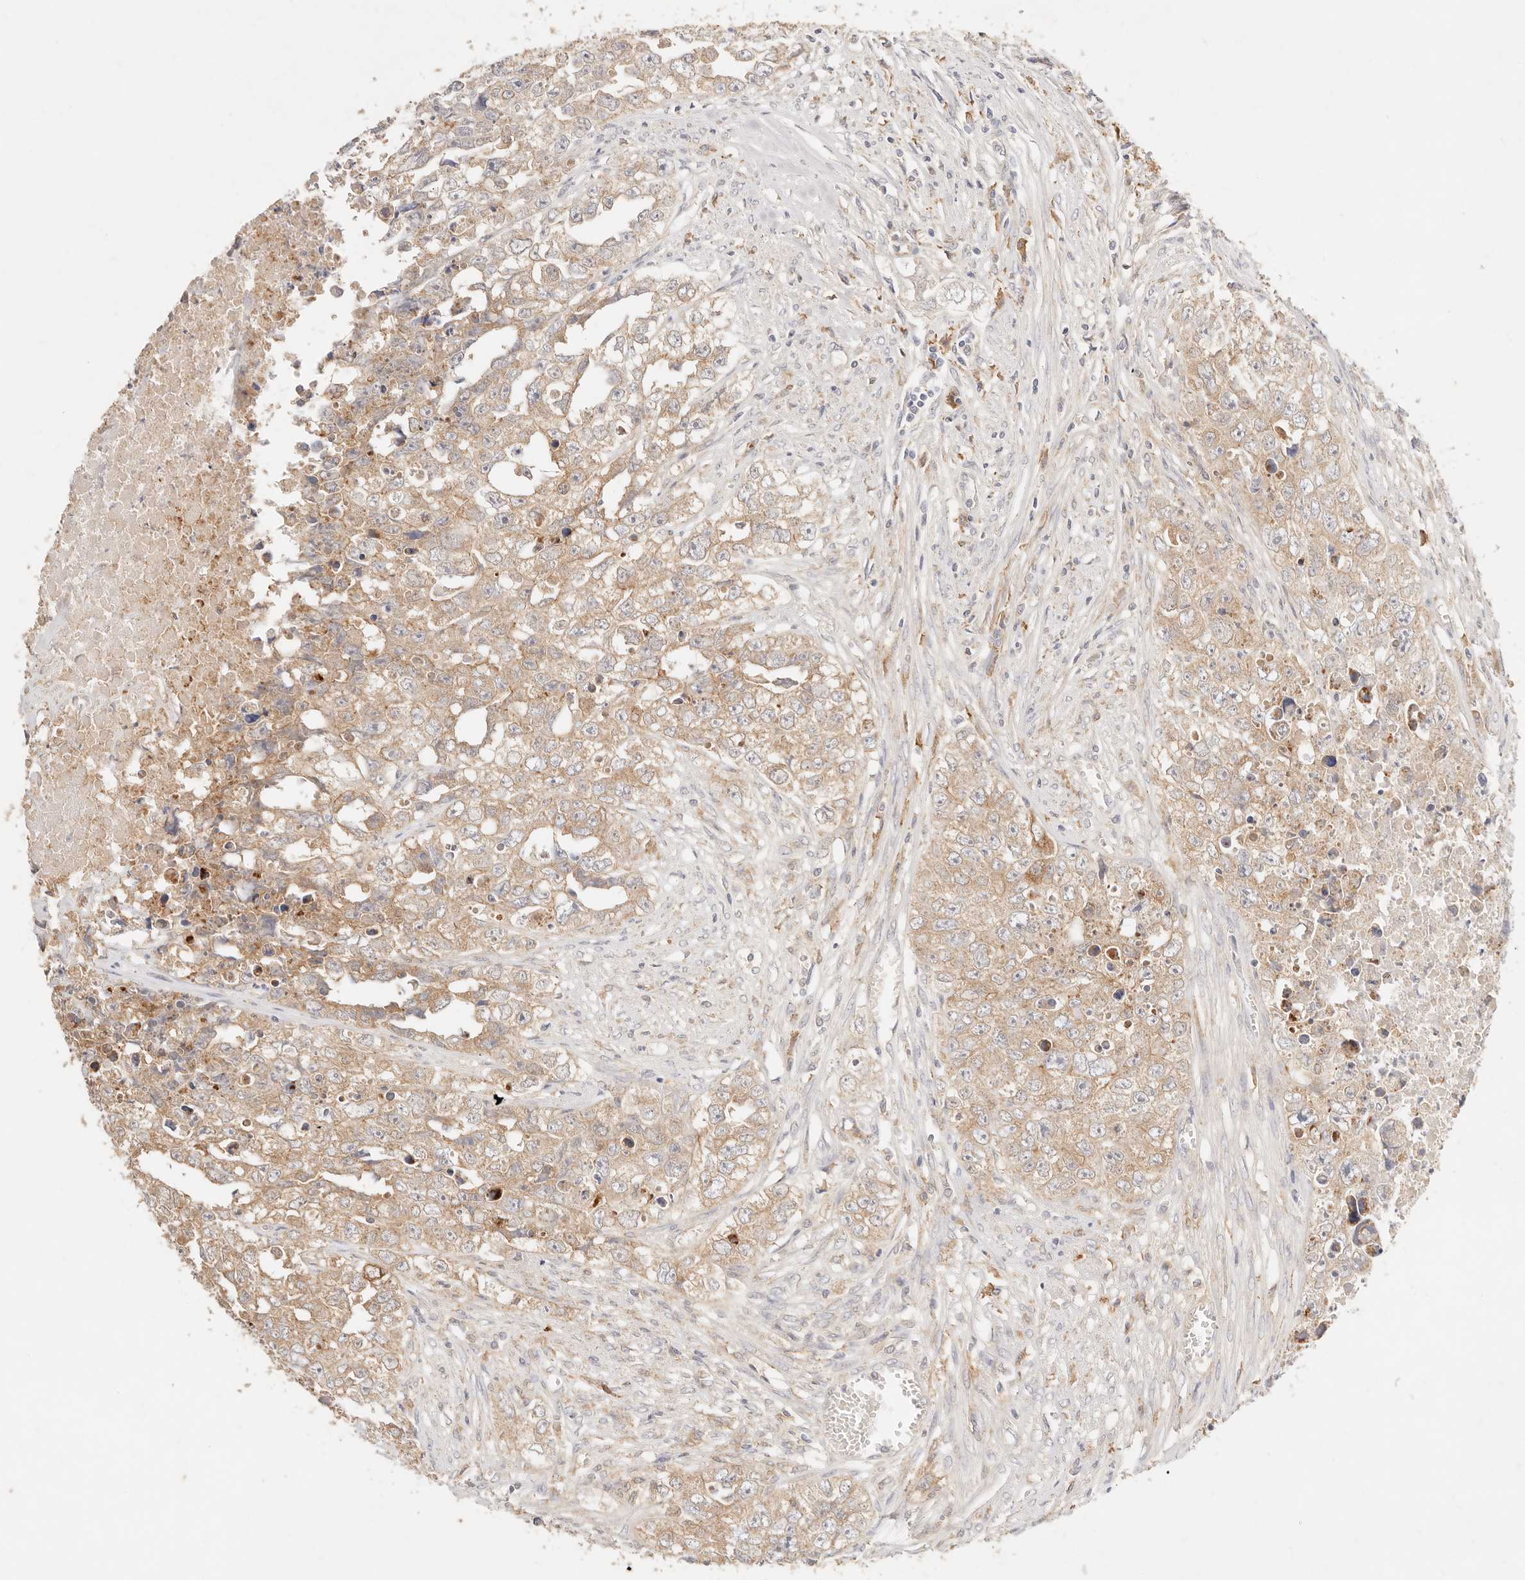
{"staining": {"intensity": "moderate", "quantity": ">75%", "location": "cytoplasmic/membranous"}, "tissue": "testis cancer", "cell_type": "Tumor cells", "image_type": "cancer", "snomed": [{"axis": "morphology", "description": "Seminoma, NOS"}, {"axis": "morphology", "description": "Carcinoma, Embryonal, NOS"}, {"axis": "topography", "description": "Testis"}], "caption": "Immunohistochemical staining of human testis cancer demonstrates moderate cytoplasmic/membranous protein staining in about >75% of tumor cells. (brown staining indicates protein expression, while blue staining denotes nuclei).", "gene": "HK2", "patient": {"sex": "male", "age": 43}}